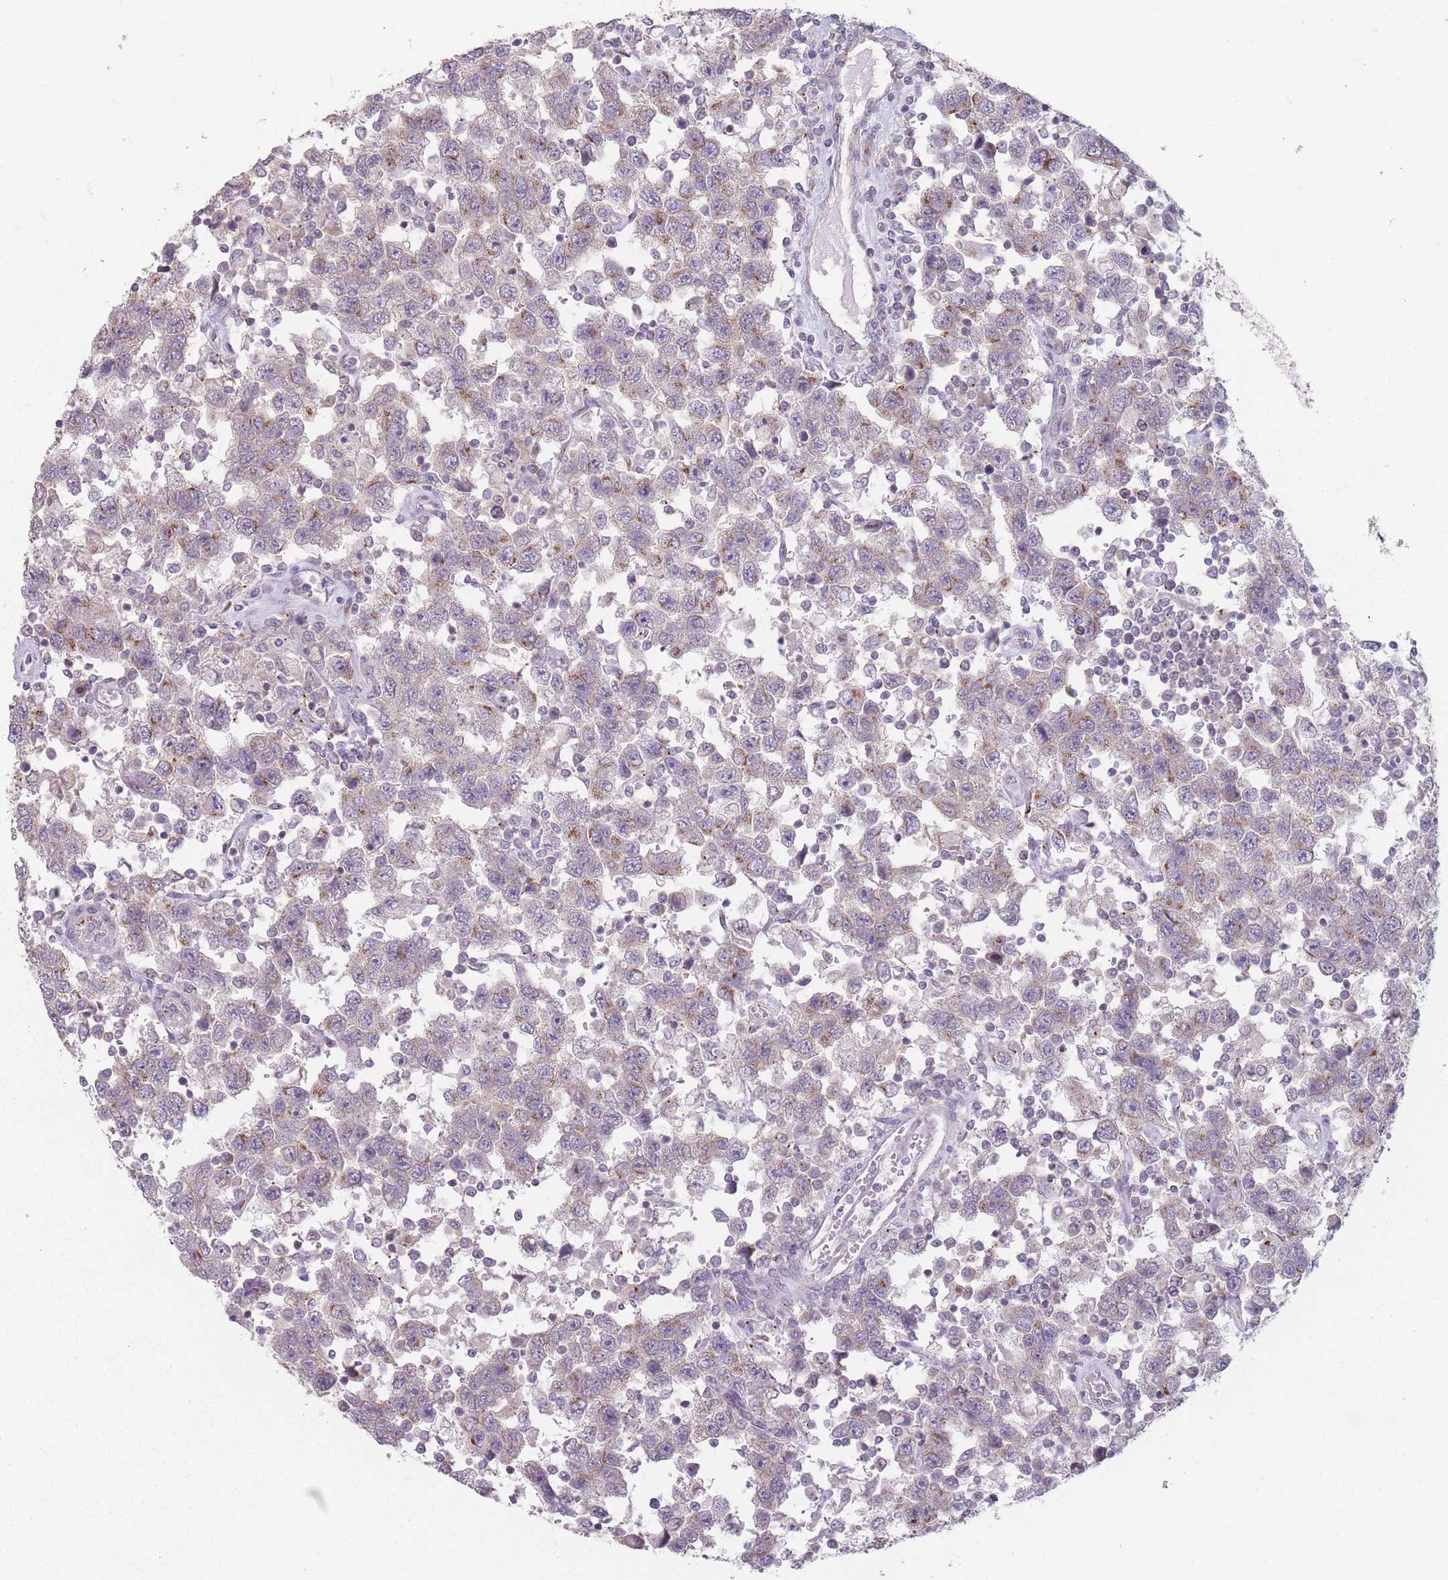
{"staining": {"intensity": "moderate", "quantity": "<25%", "location": "cytoplasmic/membranous"}, "tissue": "testis cancer", "cell_type": "Tumor cells", "image_type": "cancer", "snomed": [{"axis": "morphology", "description": "Seminoma, NOS"}, {"axis": "topography", "description": "Testis"}], "caption": "The image reveals staining of seminoma (testis), revealing moderate cytoplasmic/membranous protein positivity (brown color) within tumor cells.", "gene": "AKAIN1", "patient": {"sex": "male", "age": 41}}